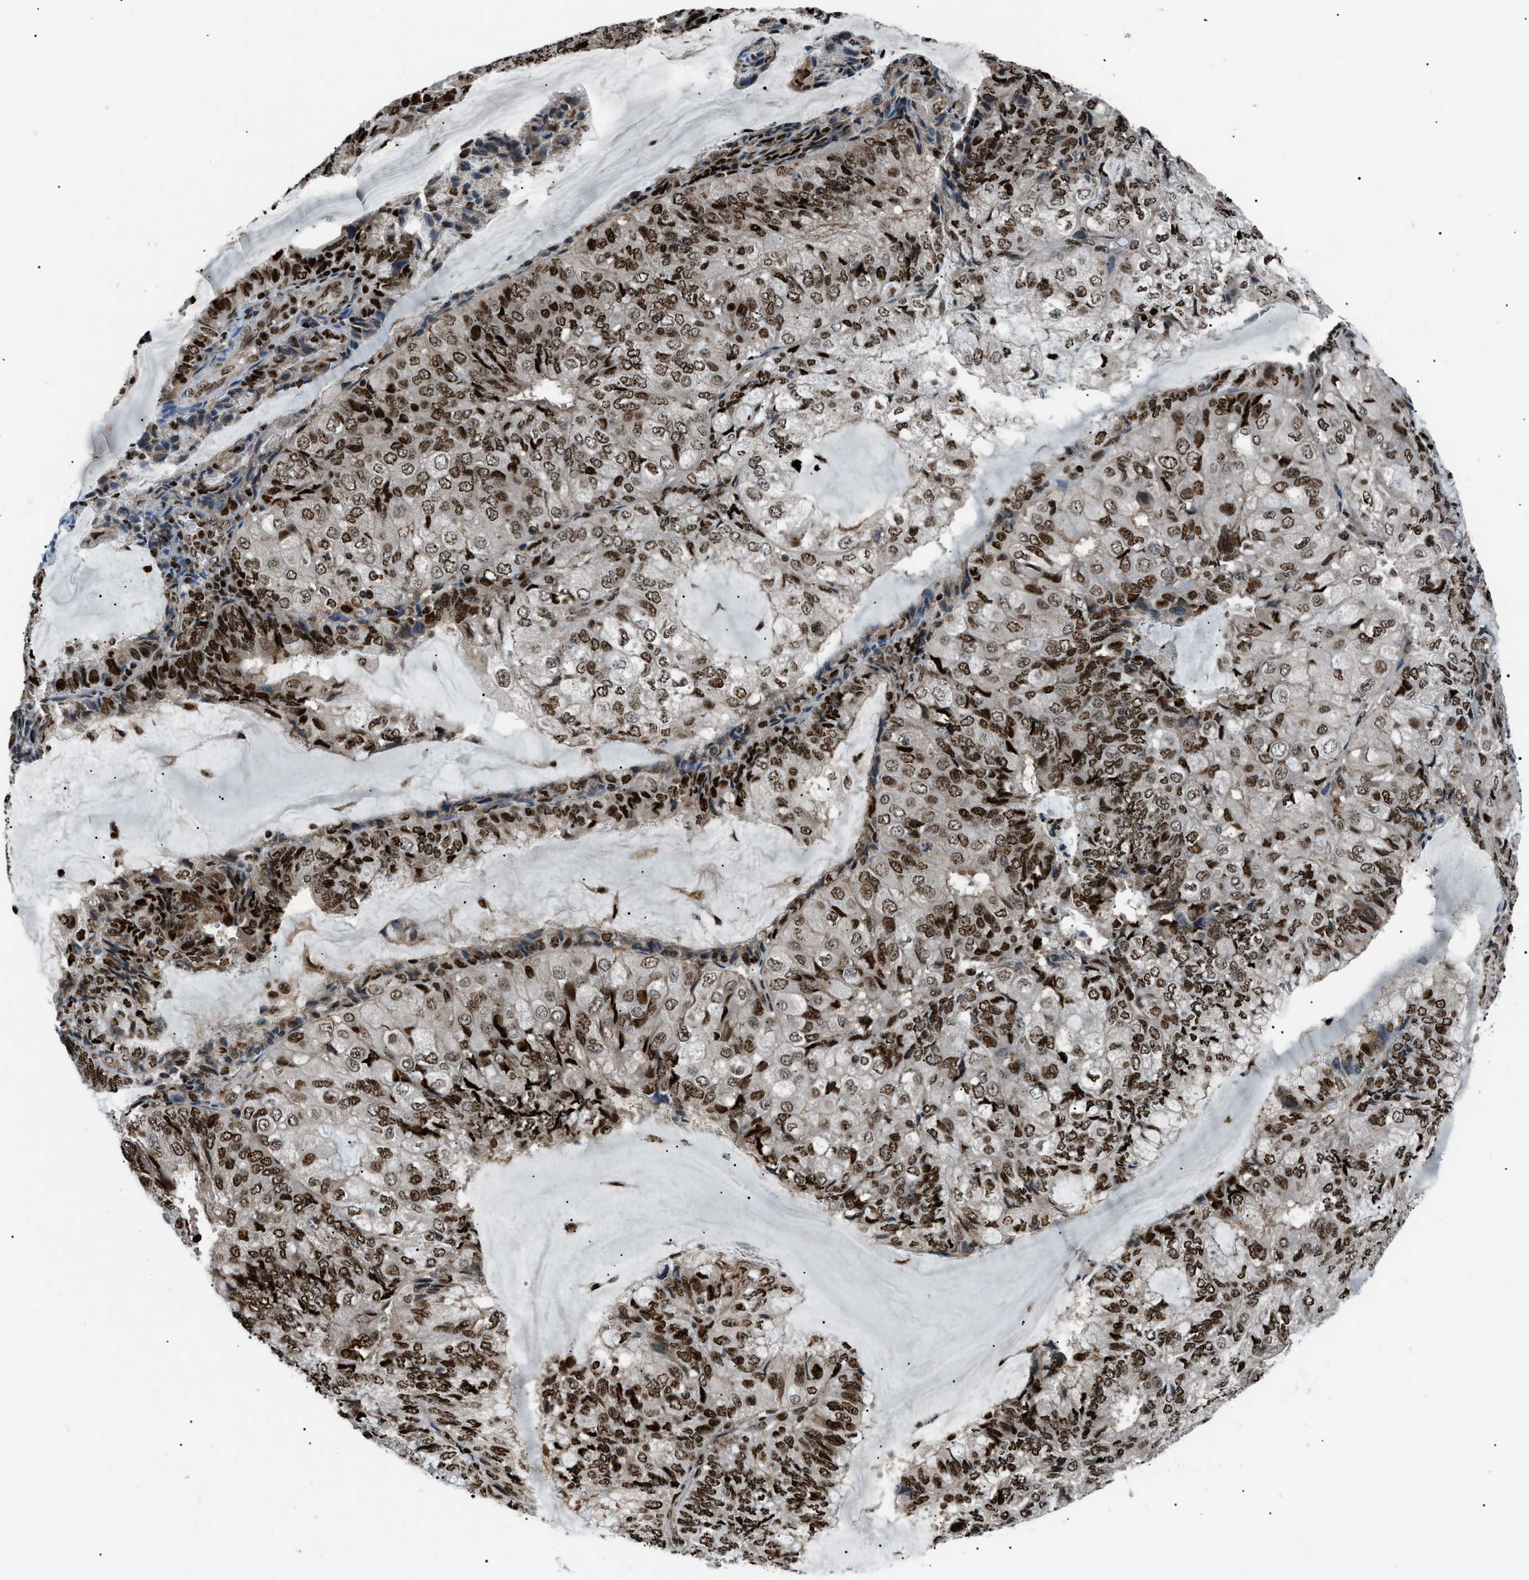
{"staining": {"intensity": "moderate", "quantity": ">75%", "location": "nuclear"}, "tissue": "endometrial cancer", "cell_type": "Tumor cells", "image_type": "cancer", "snomed": [{"axis": "morphology", "description": "Adenocarcinoma, NOS"}, {"axis": "topography", "description": "Endometrium"}], "caption": "Endometrial cancer tissue demonstrates moderate nuclear staining in approximately >75% of tumor cells, visualized by immunohistochemistry. (DAB (3,3'-diaminobenzidine) IHC, brown staining for protein, blue staining for nuclei).", "gene": "PRKX", "patient": {"sex": "female", "age": 81}}